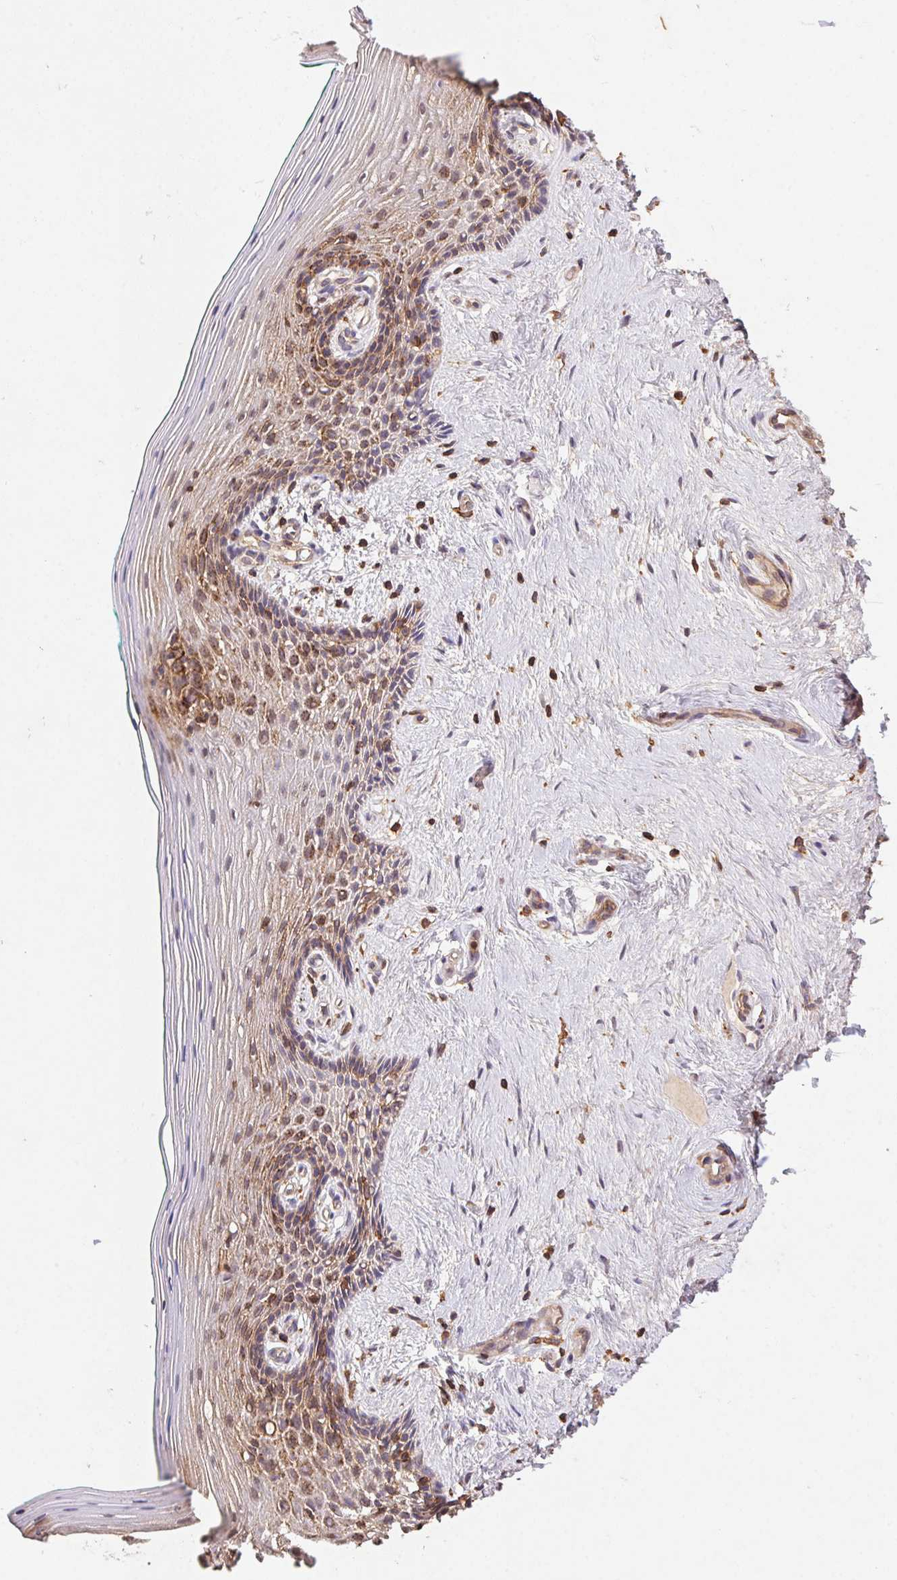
{"staining": {"intensity": "moderate", "quantity": "25%-75%", "location": "cytoplasmic/membranous"}, "tissue": "vagina", "cell_type": "Squamous epithelial cells", "image_type": "normal", "snomed": [{"axis": "morphology", "description": "Normal tissue, NOS"}, {"axis": "topography", "description": "Vagina"}], "caption": "About 25%-75% of squamous epithelial cells in unremarkable human vagina display moderate cytoplasmic/membranous protein staining as visualized by brown immunohistochemical staining.", "gene": "ATG10", "patient": {"sex": "female", "age": 45}}